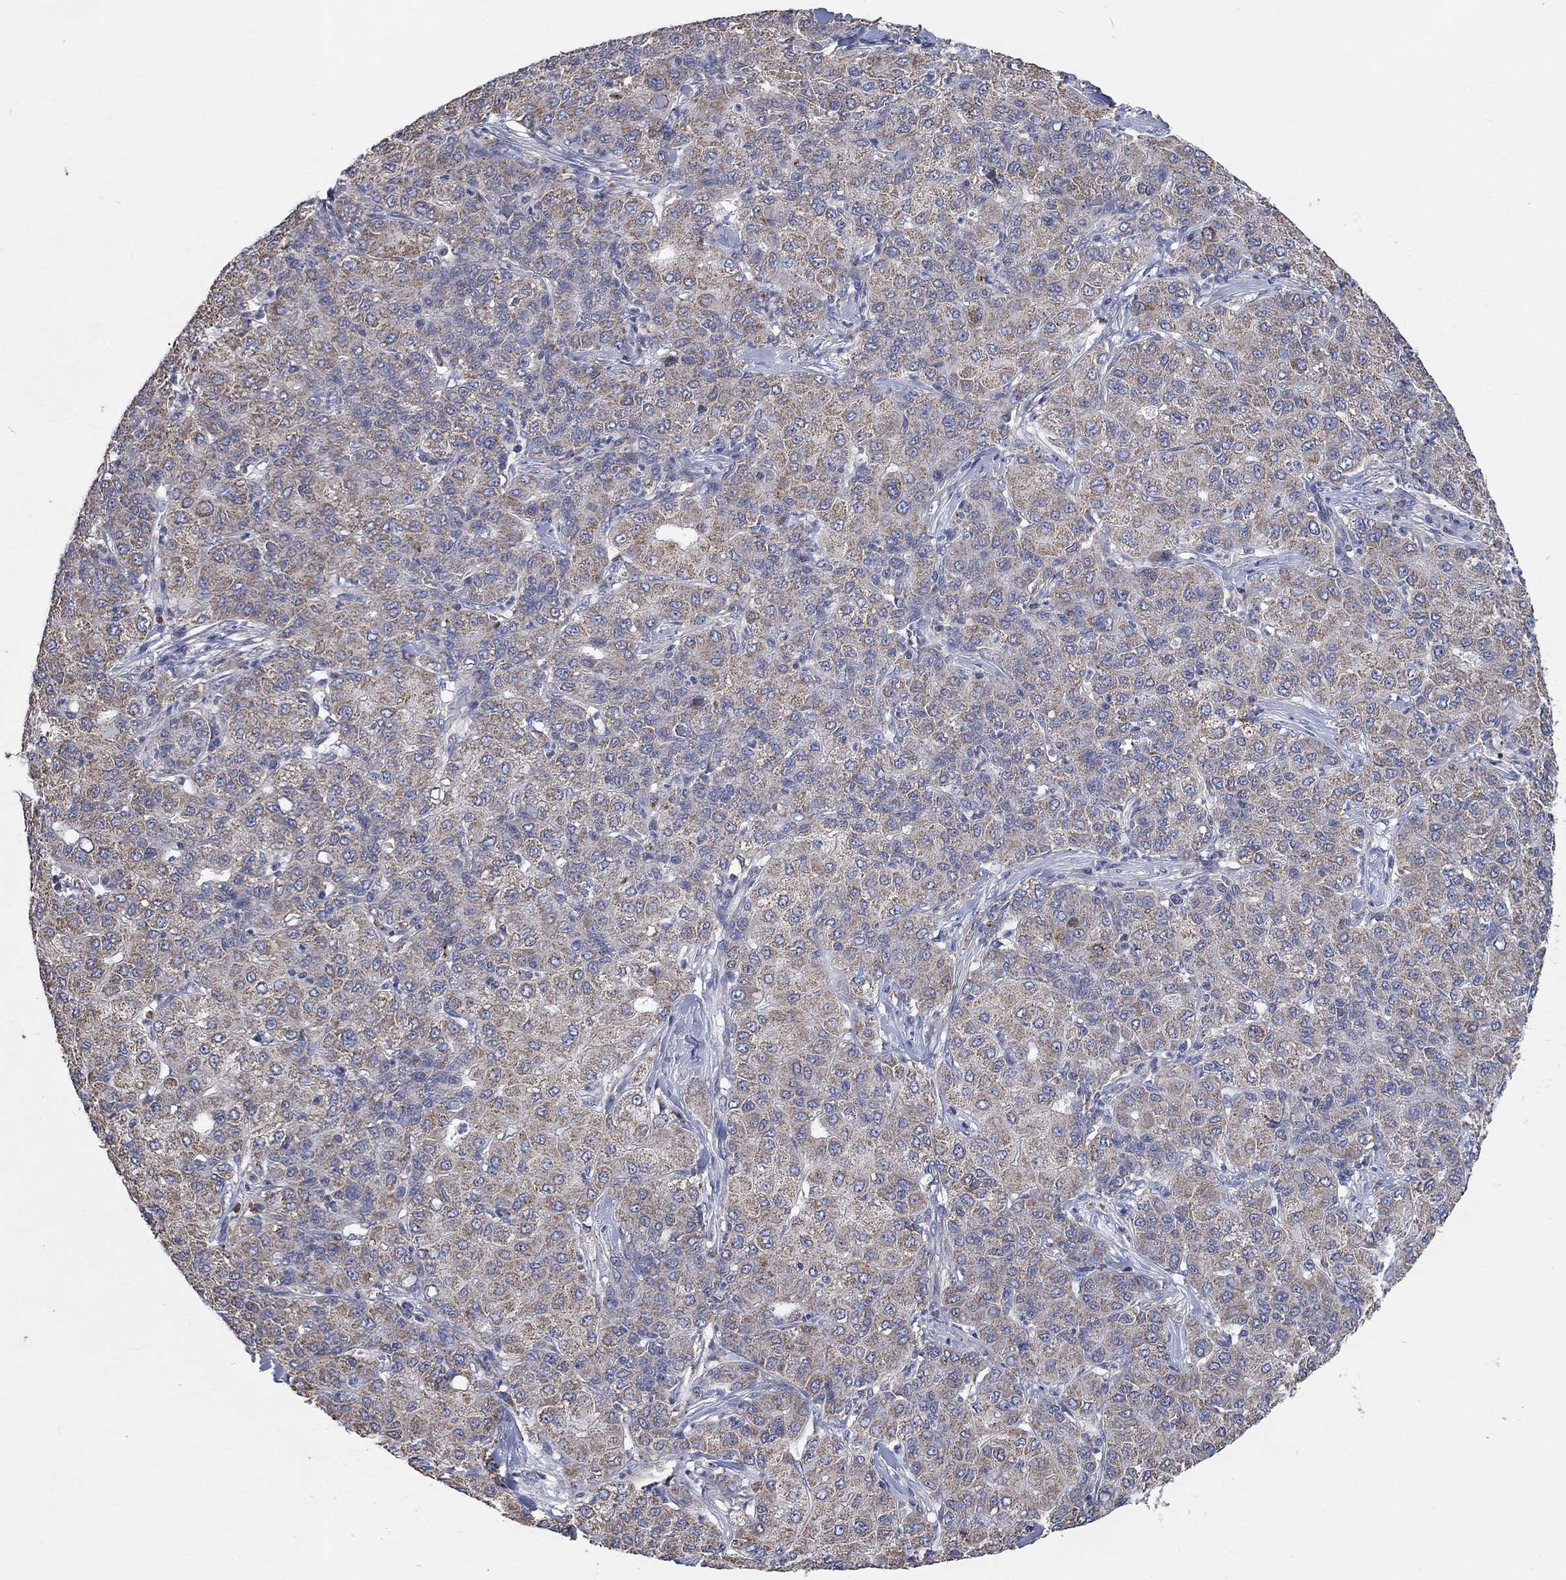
{"staining": {"intensity": "weak", "quantity": "25%-75%", "location": "cytoplasmic/membranous"}, "tissue": "liver cancer", "cell_type": "Tumor cells", "image_type": "cancer", "snomed": [{"axis": "morphology", "description": "Carcinoma, Hepatocellular, NOS"}, {"axis": "topography", "description": "Liver"}], "caption": "Weak cytoplasmic/membranous expression is appreciated in approximately 25%-75% of tumor cells in liver hepatocellular carcinoma.", "gene": "UGT8", "patient": {"sex": "male", "age": 65}}